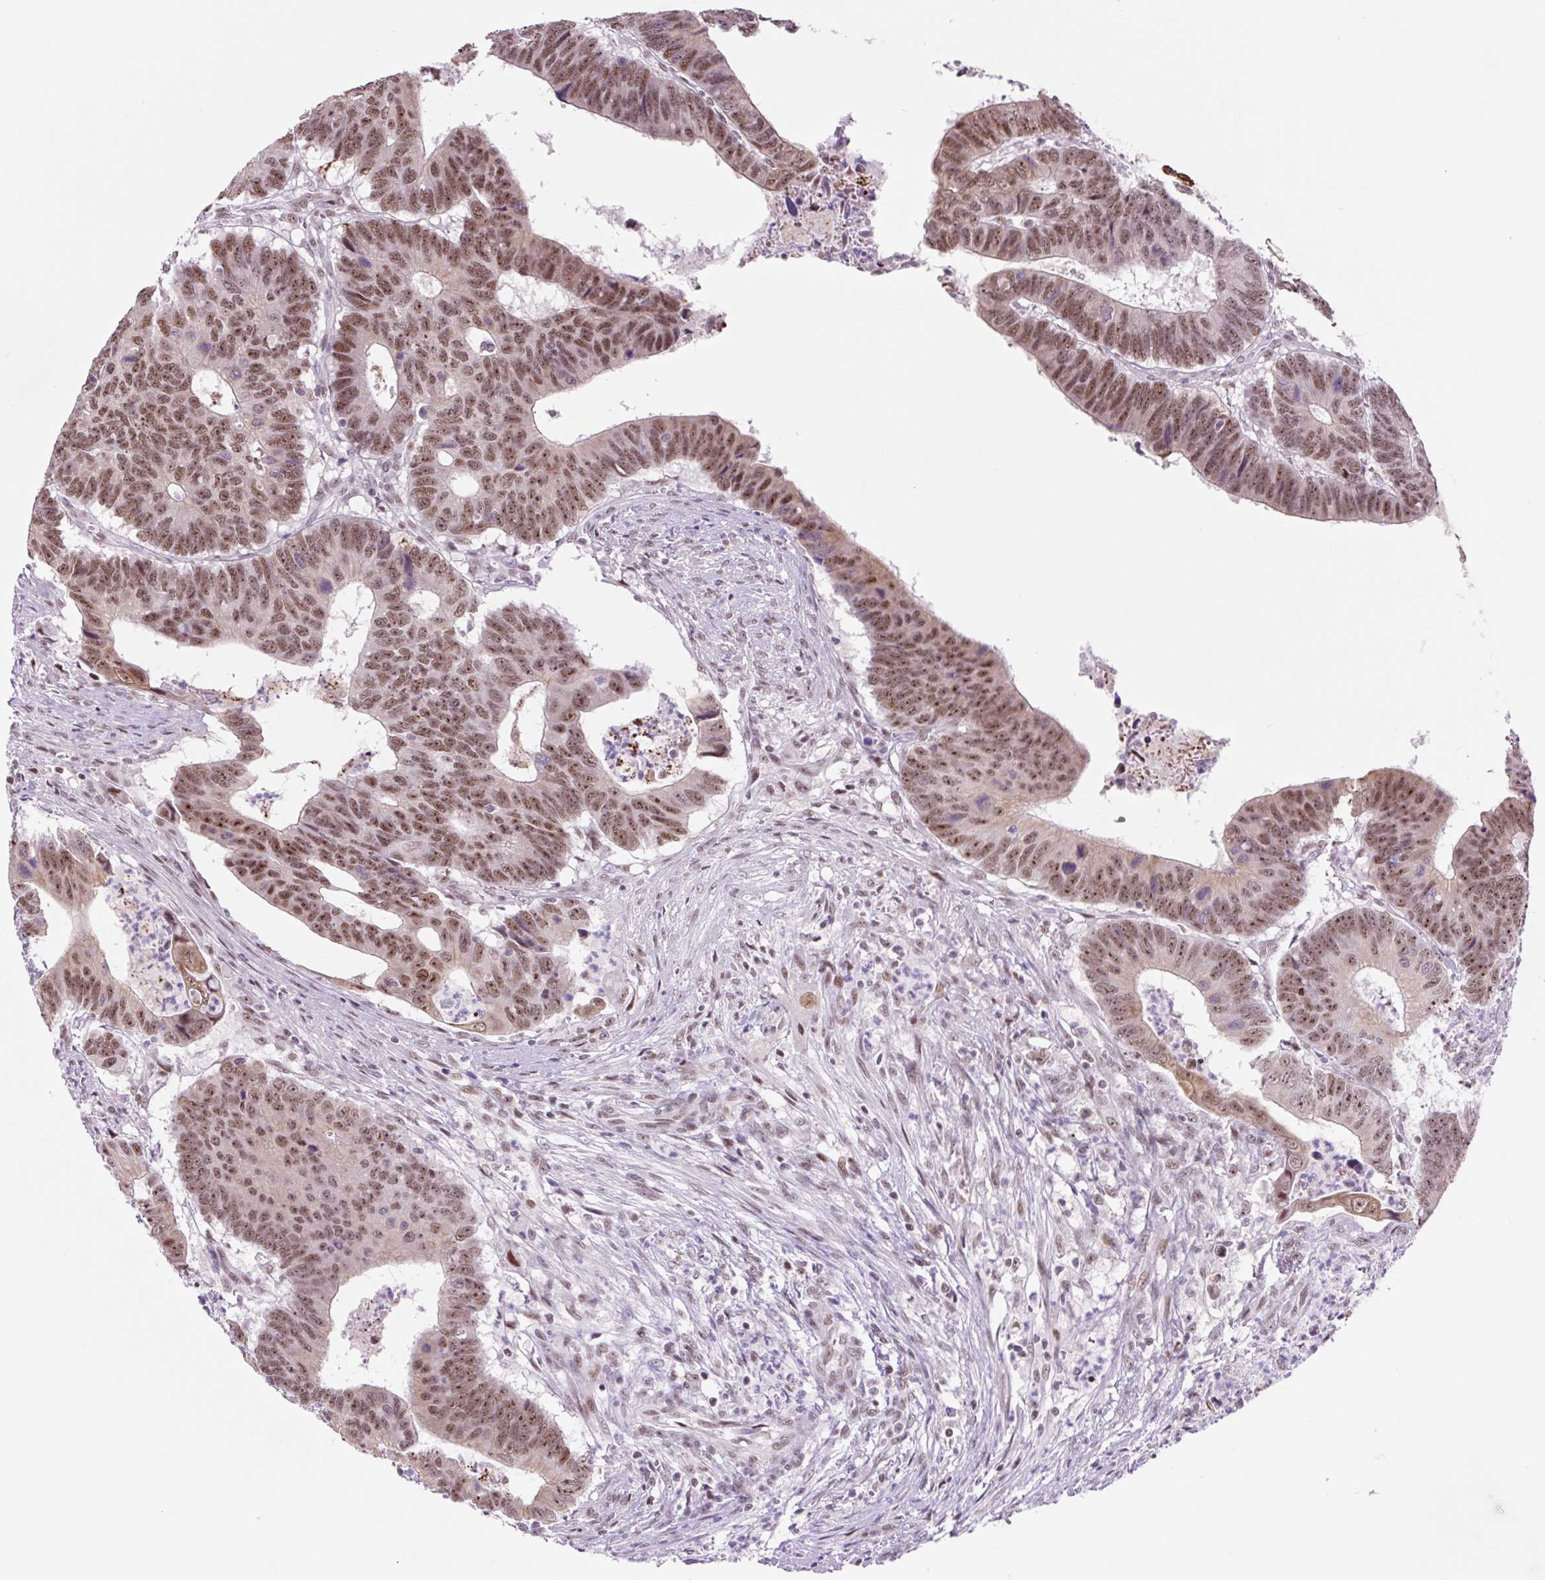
{"staining": {"intensity": "moderate", "quantity": ">75%", "location": "nuclear"}, "tissue": "colorectal cancer", "cell_type": "Tumor cells", "image_type": "cancer", "snomed": [{"axis": "morphology", "description": "Adenocarcinoma, NOS"}, {"axis": "topography", "description": "Colon"}], "caption": "This photomicrograph reveals immunohistochemistry staining of human colorectal cancer, with medium moderate nuclear staining in approximately >75% of tumor cells.", "gene": "TAF1A", "patient": {"sex": "male", "age": 62}}